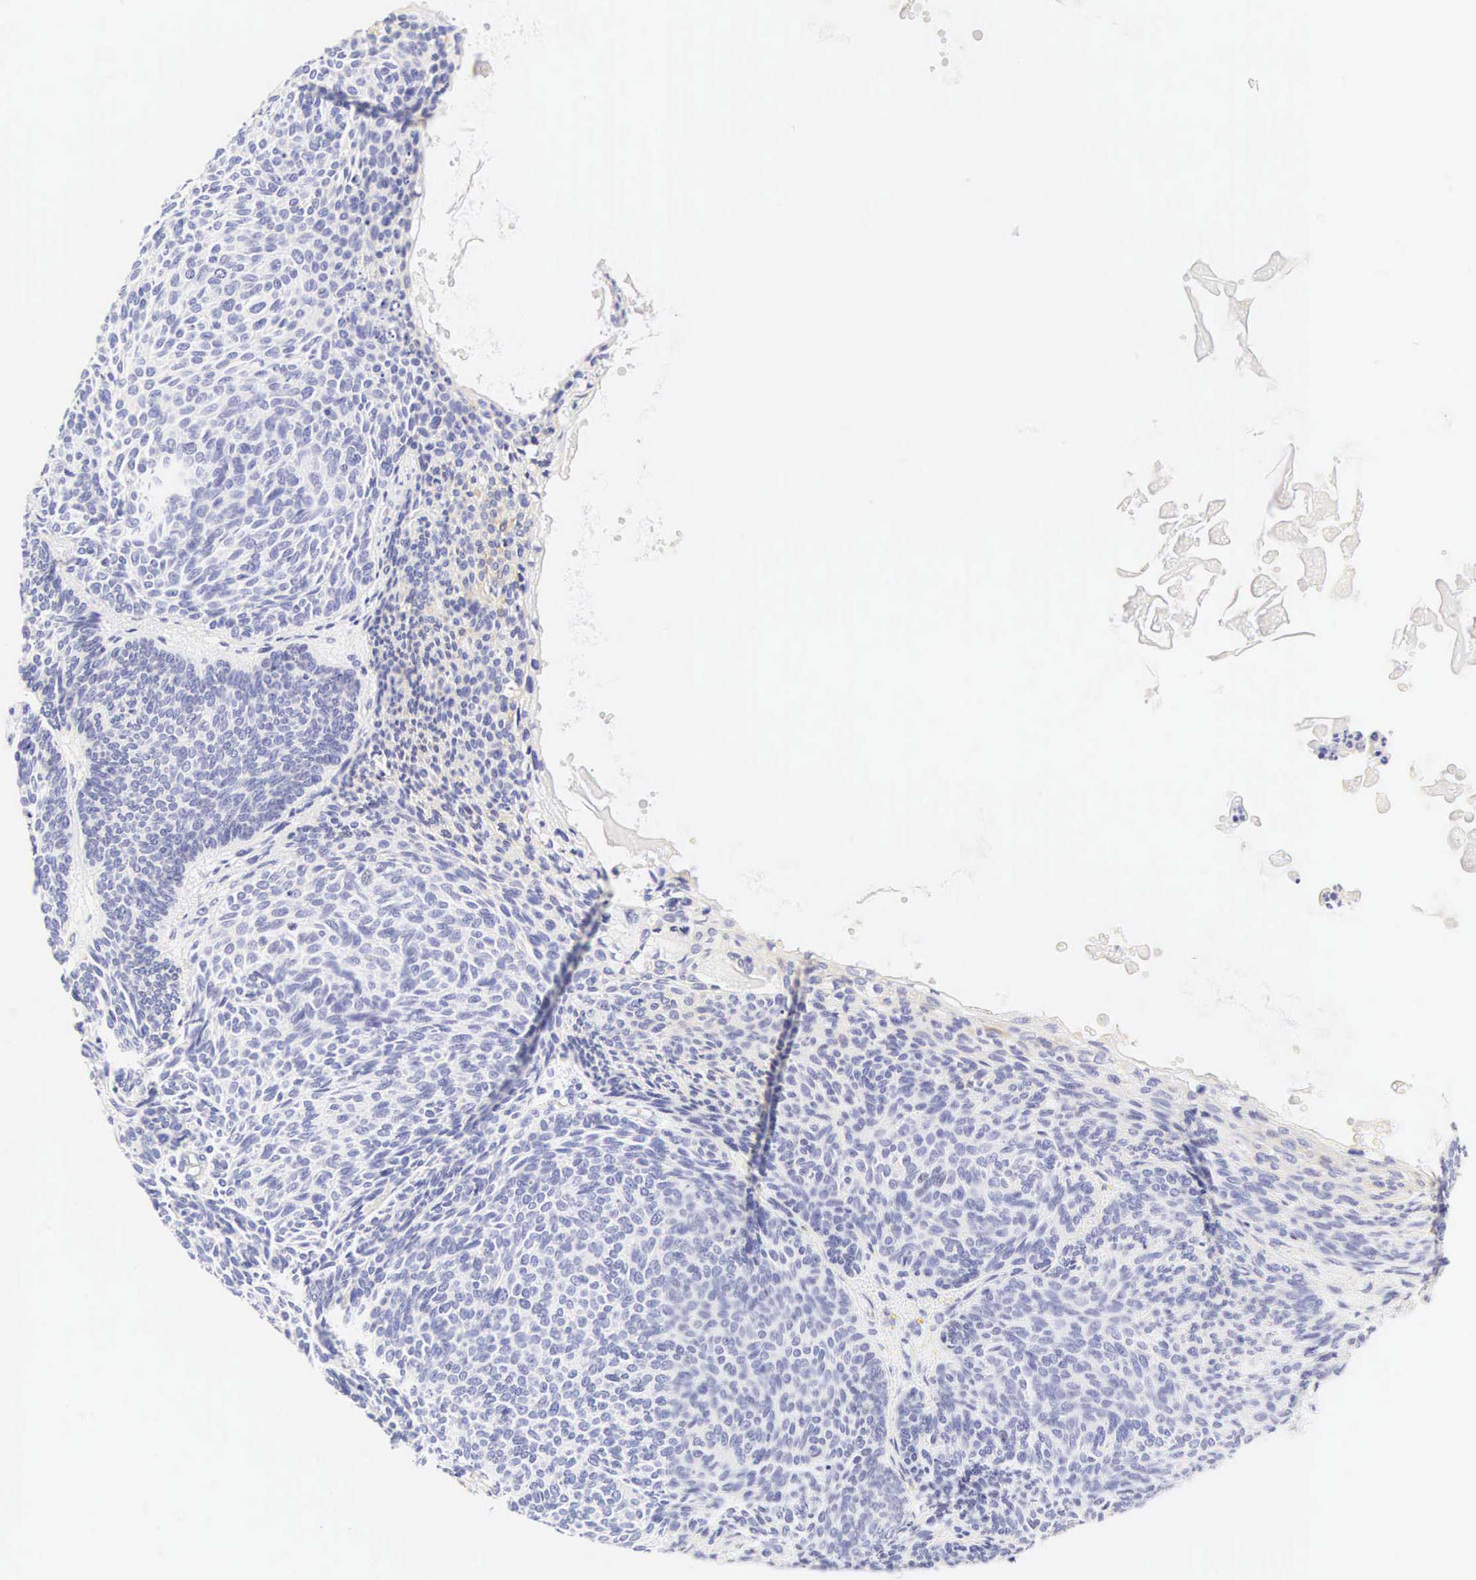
{"staining": {"intensity": "negative", "quantity": "none", "location": "none"}, "tissue": "skin cancer", "cell_type": "Tumor cells", "image_type": "cancer", "snomed": [{"axis": "morphology", "description": "Basal cell carcinoma"}, {"axis": "topography", "description": "Skin"}], "caption": "DAB (3,3'-diaminobenzidine) immunohistochemical staining of skin basal cell carcinoma demonstrates no significant staining in tumor cells.", "gene": "CNN1", "patient": {"sex": "male", "age": 84}}